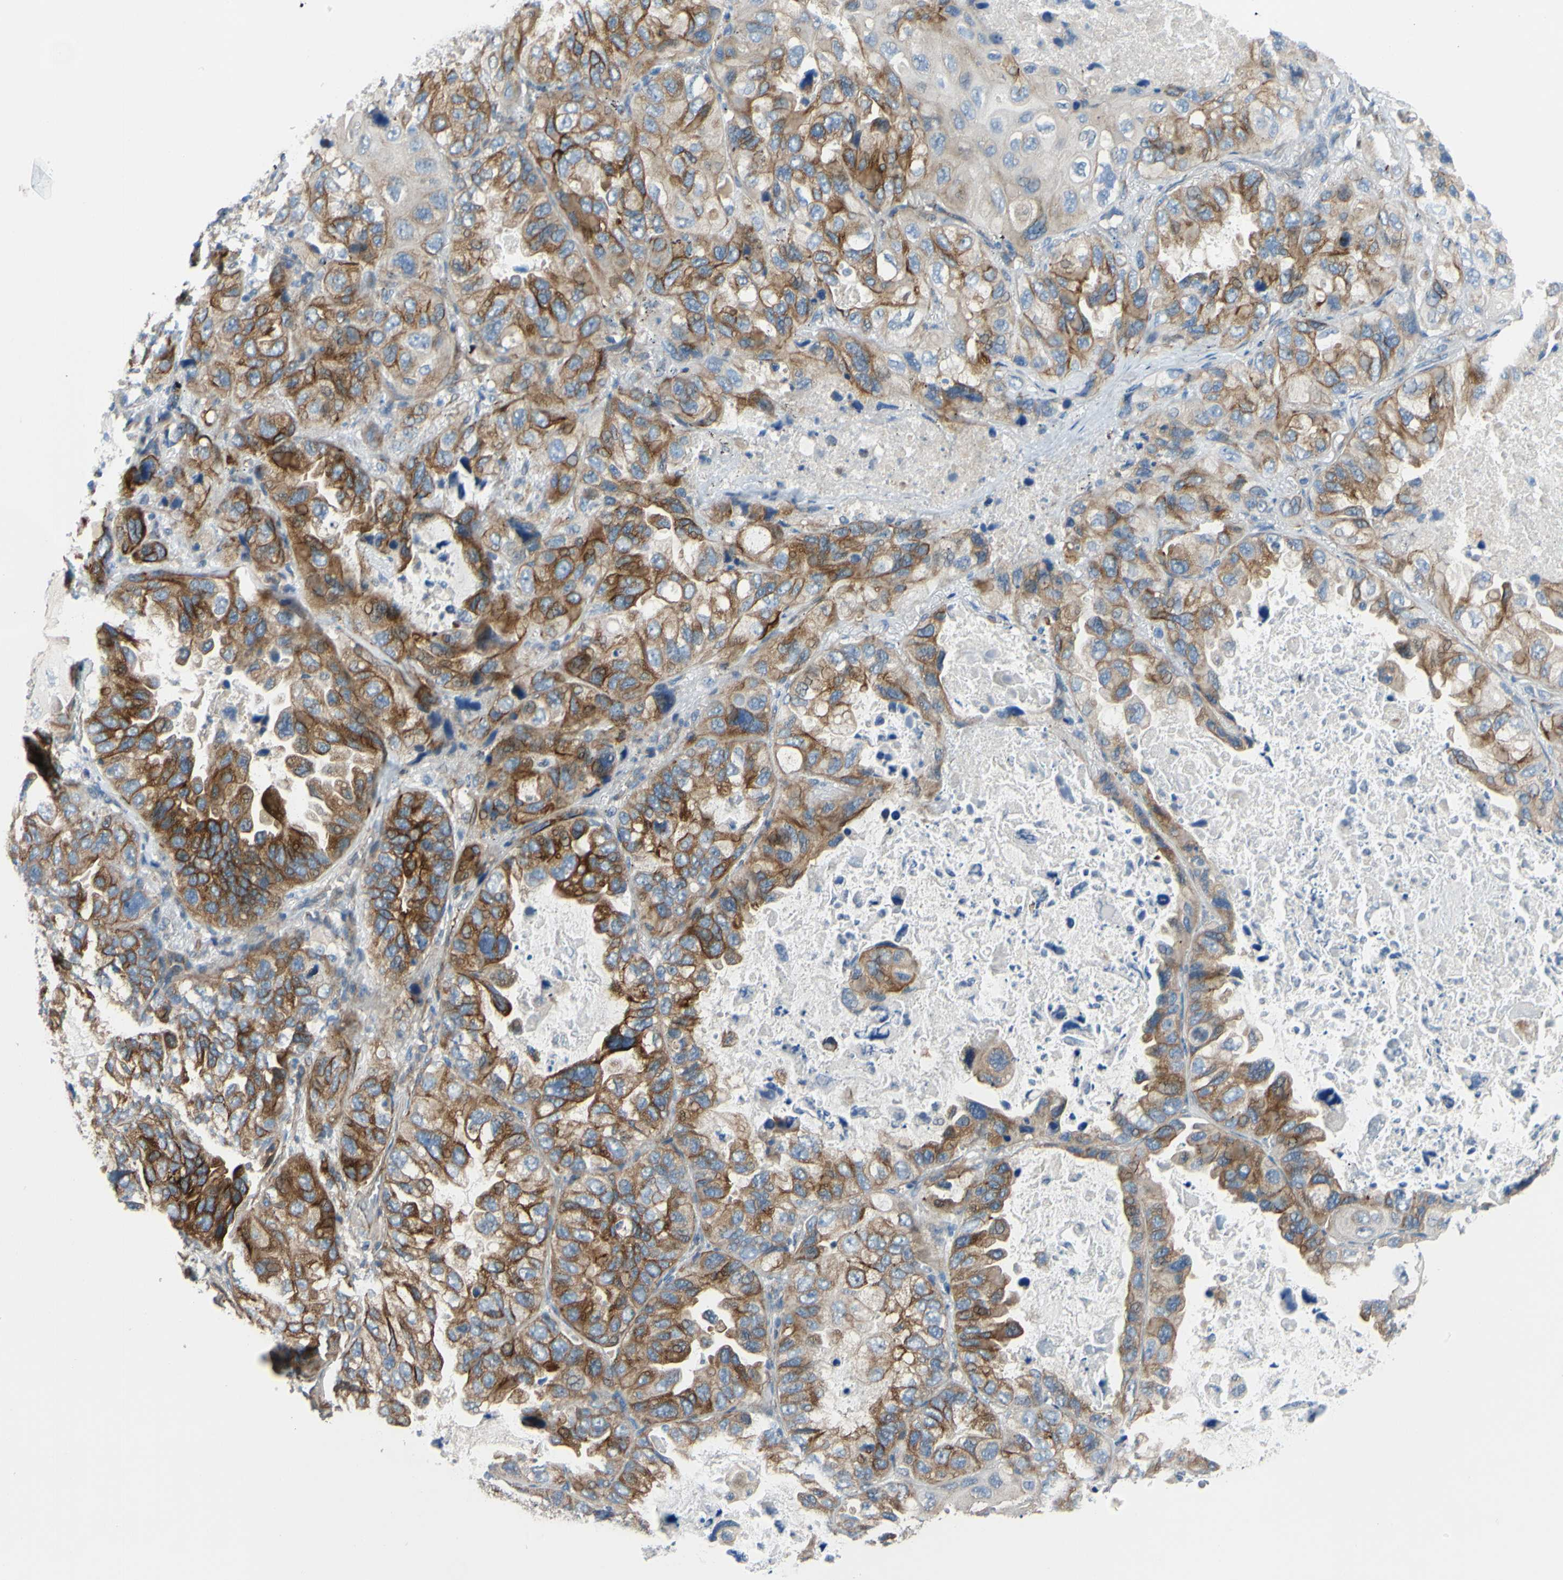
{"staining": {"intensity": "moderate", "quantity": ">75%", "location": "cytoplasmic/membranous"}, "tissue": "lung cancer", "cell_type": "Tumor cells", "image_type": "cancer", "snomed": [{"axis": "morphology", "description": "Squamous cell carcinoma, NOS"}, {"axis": "topography", "description": "Lung"}], "caption": "Protein analysis of lung squamous cell carcinoma tissue shows moderate cytoplasmic/membranous expression in approximately >75% of tumor cells.", "gene": "ARHGAP1", "patient": {"sex": "female", "age": 73}}